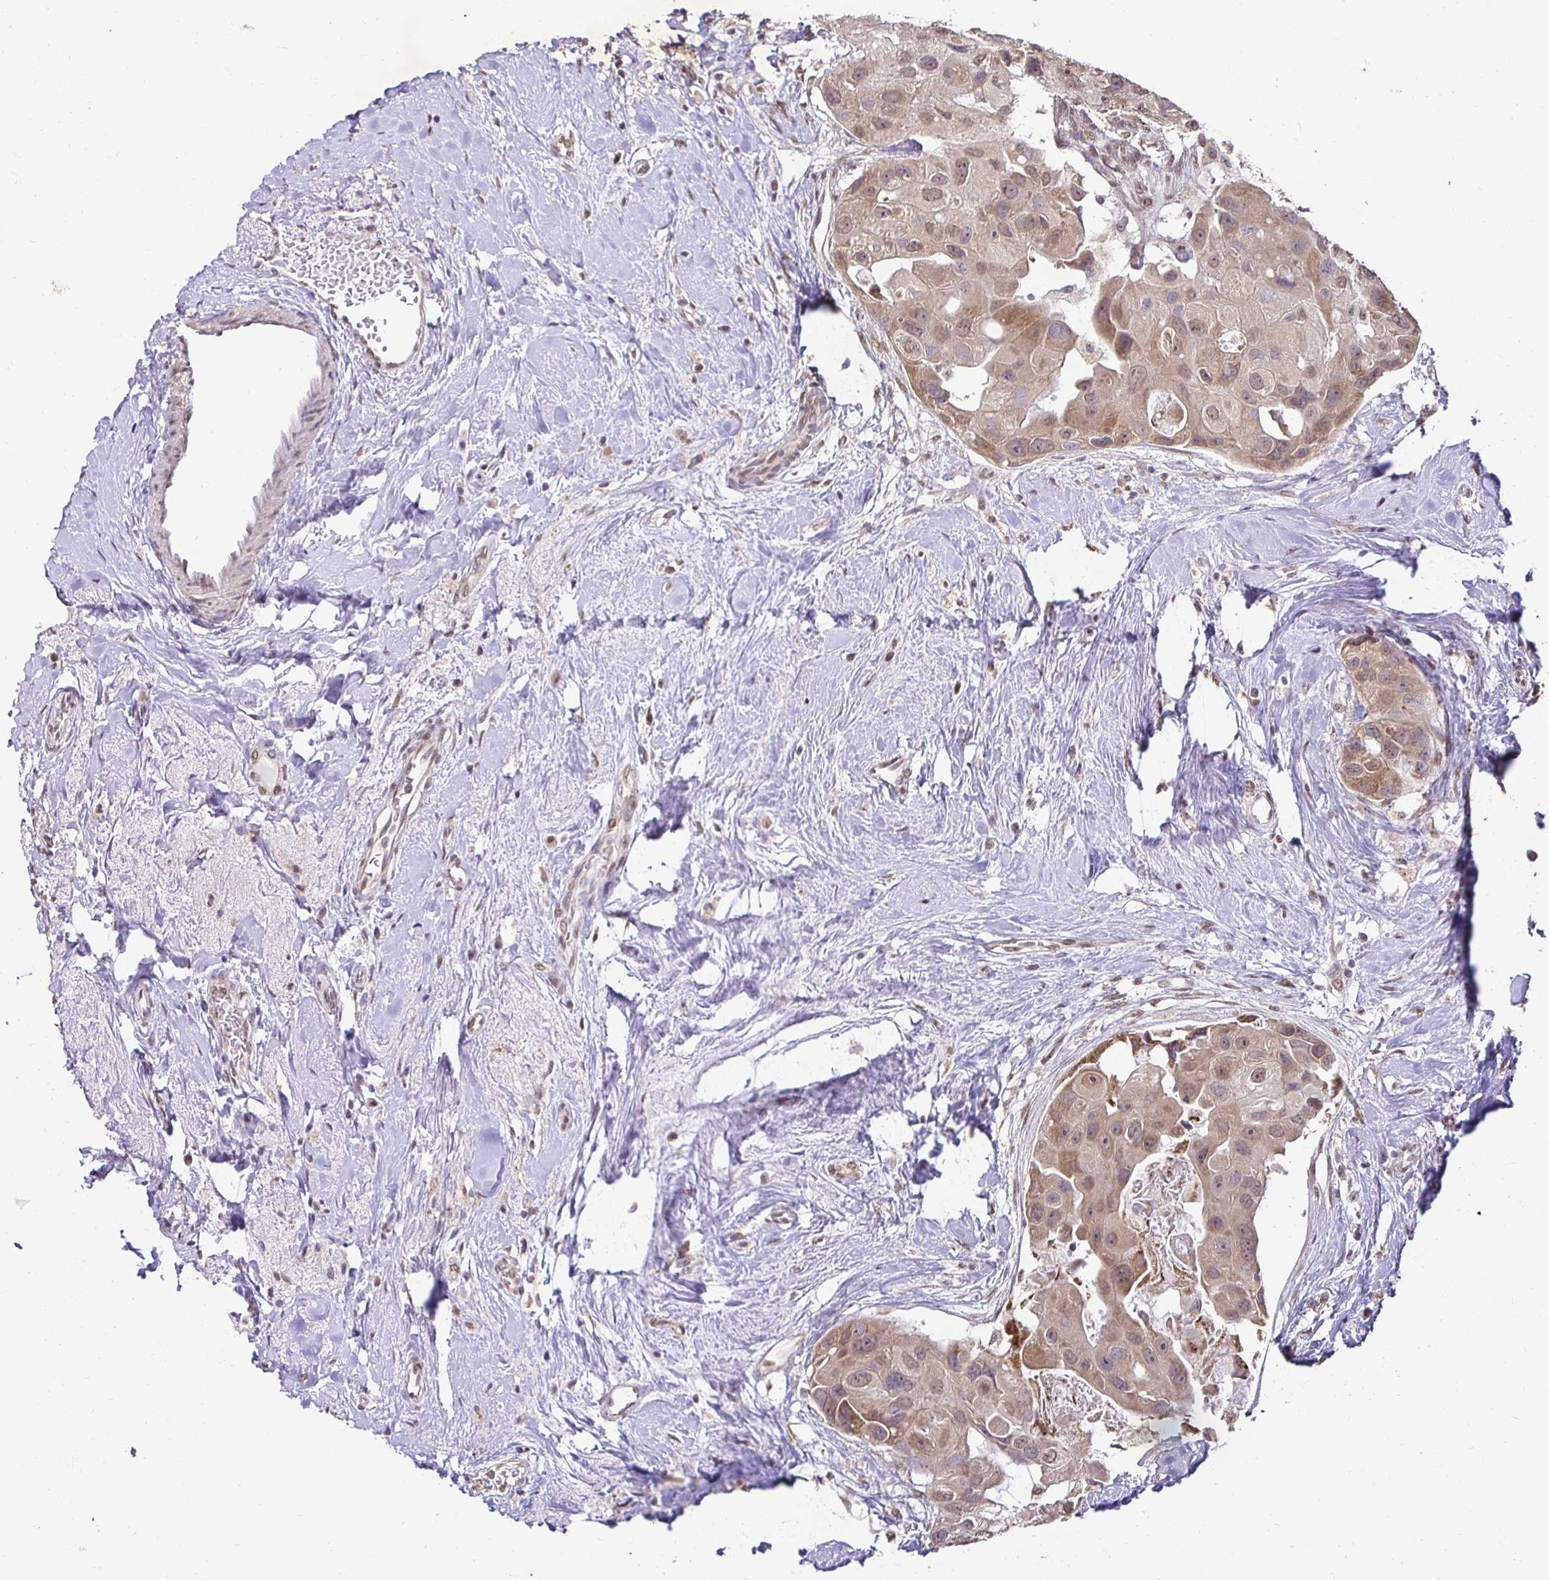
{"staining": {"intensity": "moderate", "quantity": ">75%", "location": "cytoplasmic/membranous,nuclear"}, "tissue": "breast cancer", "cell_type": "Tumor cells", "image_type": "cancer", "snomed": [{"axis": "morphology", "description": "Duct carcinoma"}, {"axis": "topography", "description": "Breast"}], "caption": "A micrograph of breast infiltrating ductal carcinoma stained for a protein shows moderate cytoplasmic/membranous and nuclear brown staining in tumor cells.", "gene": "RHEBL1", "patient": {"sex": "female", "age": 43}}